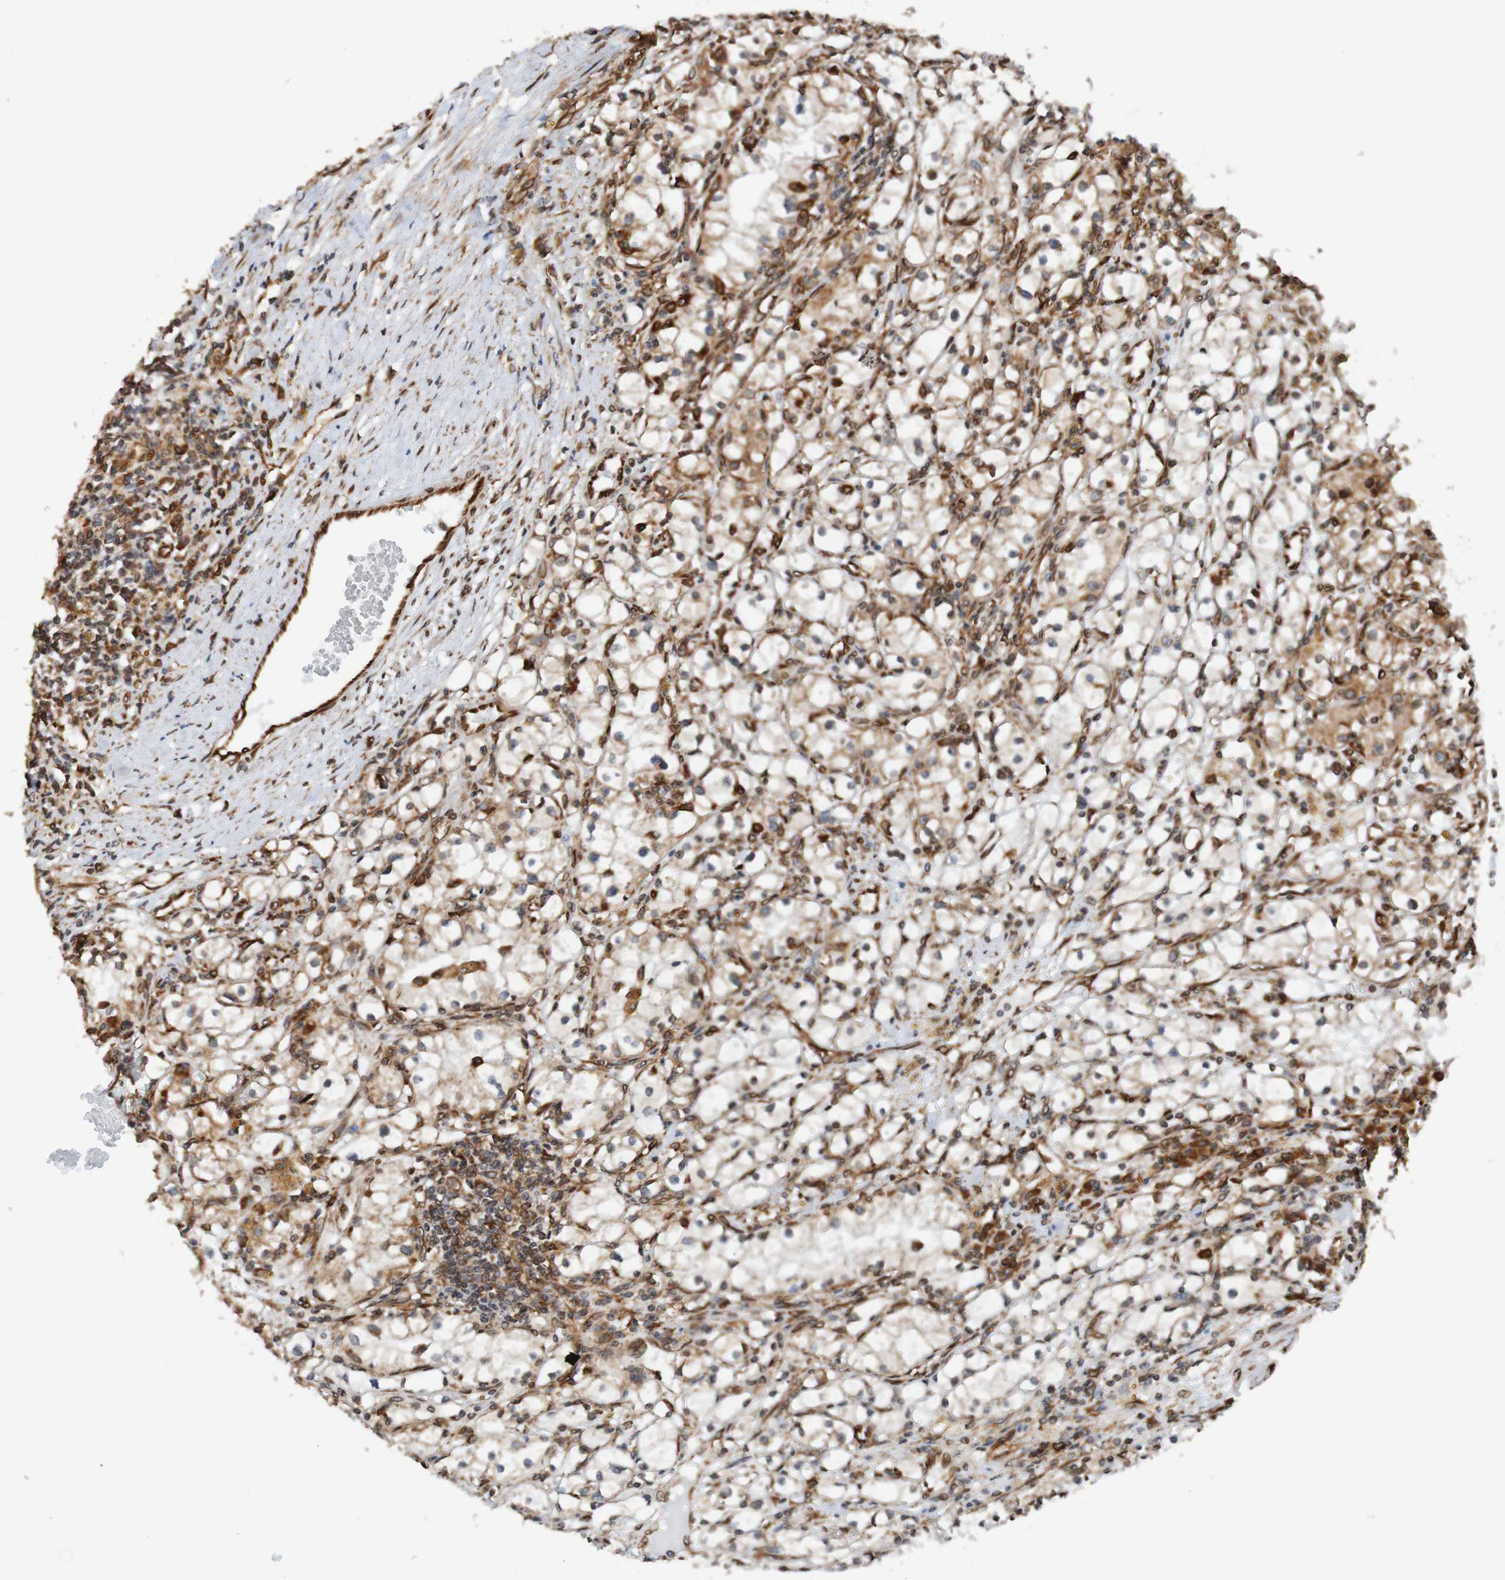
{"staining": {"intensity": "moderate", "quantity": "25%-75%", "location": "cytoplasmic/membranous"}, "tissue": "renal cancer", "cell_type": "Tumor cells", "image_type": "cancer", "snomed": [{"axis": "morphology", "description": "Adenocarcinoma, NOS"}, {"axis": "topography", "description": "Kidney"}], "caption": "Immunohistochemistry (IHC) (DAB (3,3'-diaminobenzidine)) staining of human renal cancer (adenocarcinoma) shows moderate cytoplasmic/membranous protein expression in about 25%-75% of tumor cells.", "gene": "TMEM109", "patient": {"sex": "male", "age": 56}}